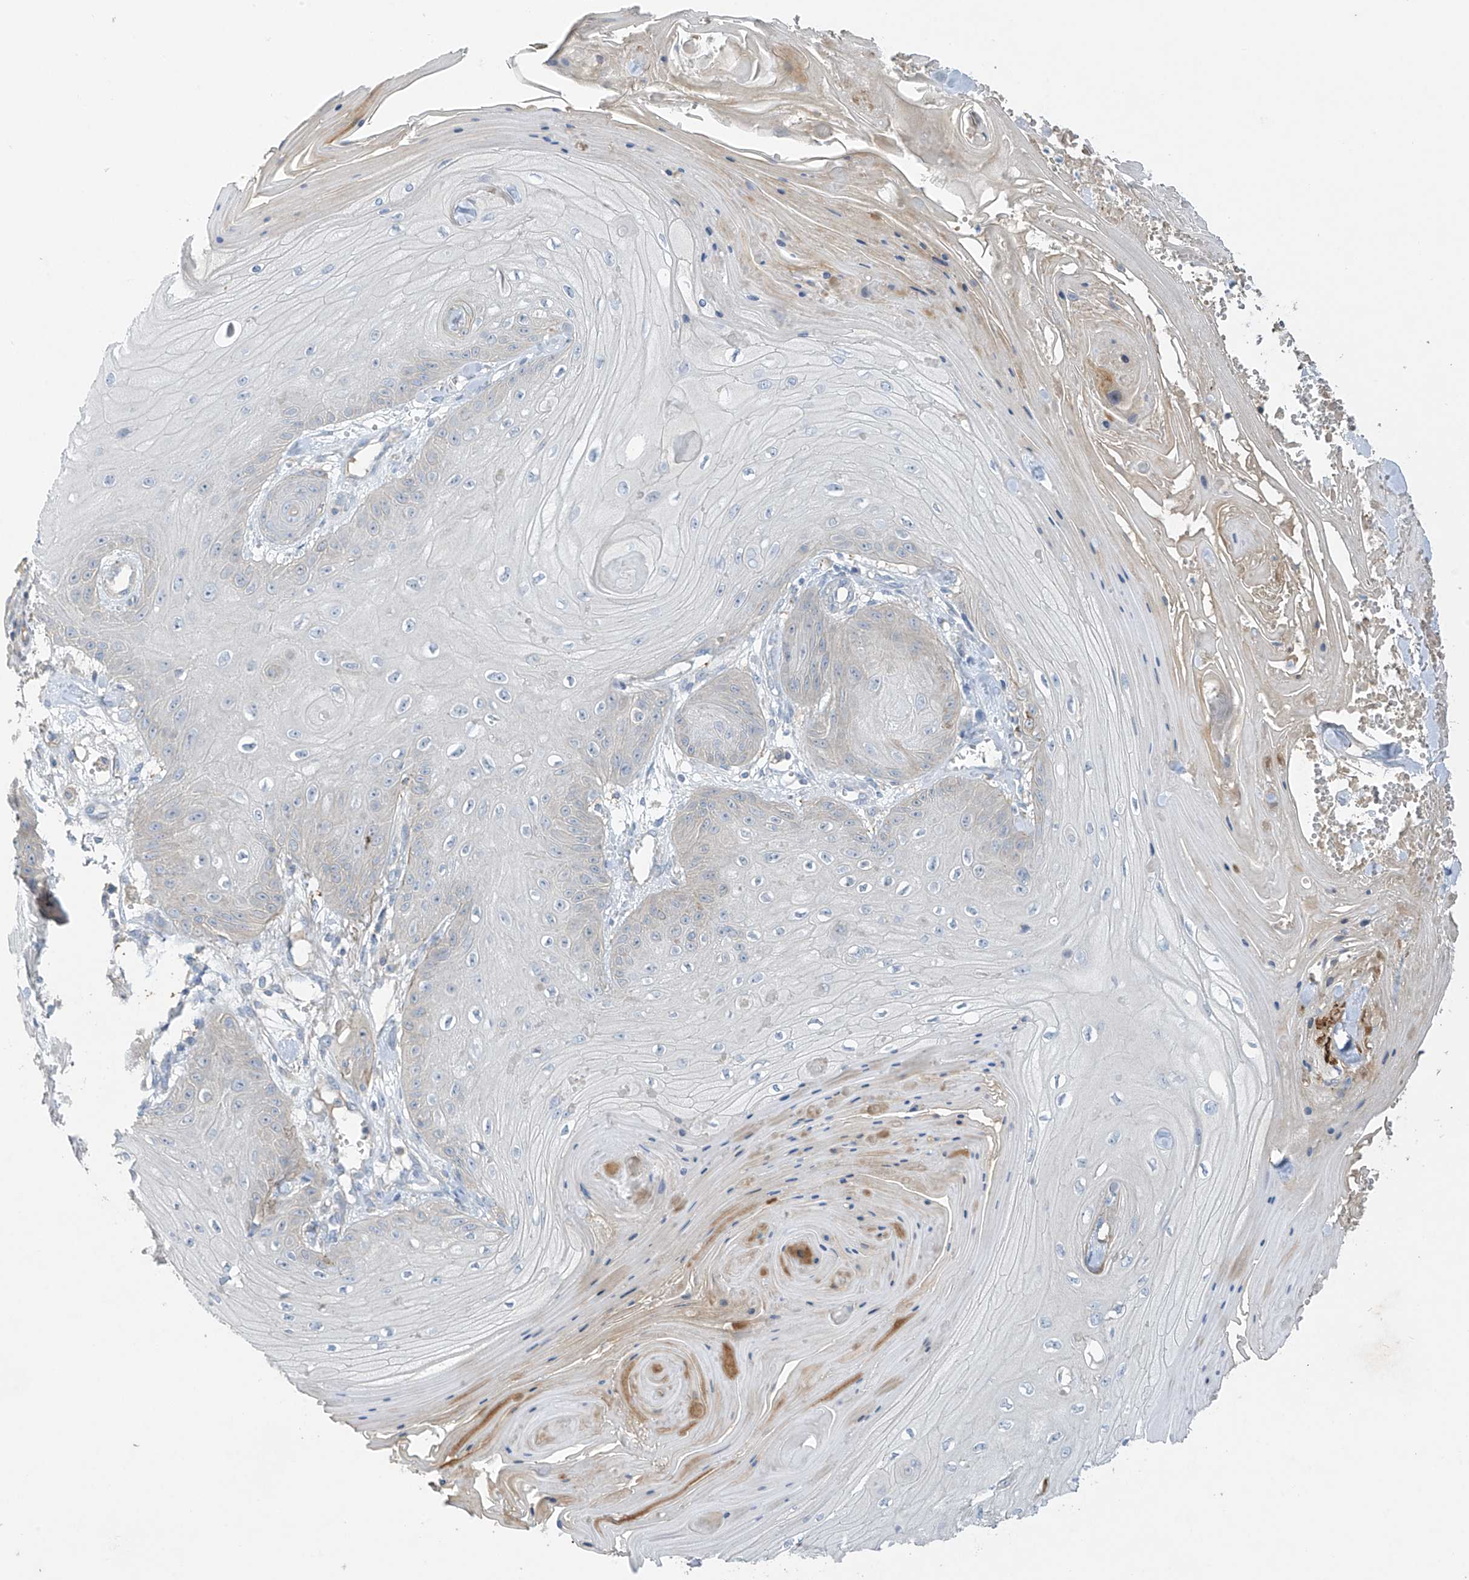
{"staining": {"intensity": "negative", "quantity": "none", "location": "none"}, "tissue": "skin cancer", "cell_type": "Tumor cells", "image_type": "cancer", "snomed": [{"axis": "morphology", "description": "Squamous cell carcinoma, NOS"}, {"axis": "topography", "description": "Skin"}], "caption": "The photomicrograph demonstrates no significant positivity in tumor cells of skin squamous cell carcinoma.", "gene": "PRSS12", "patient": {"sex": "male", "age": 74}}